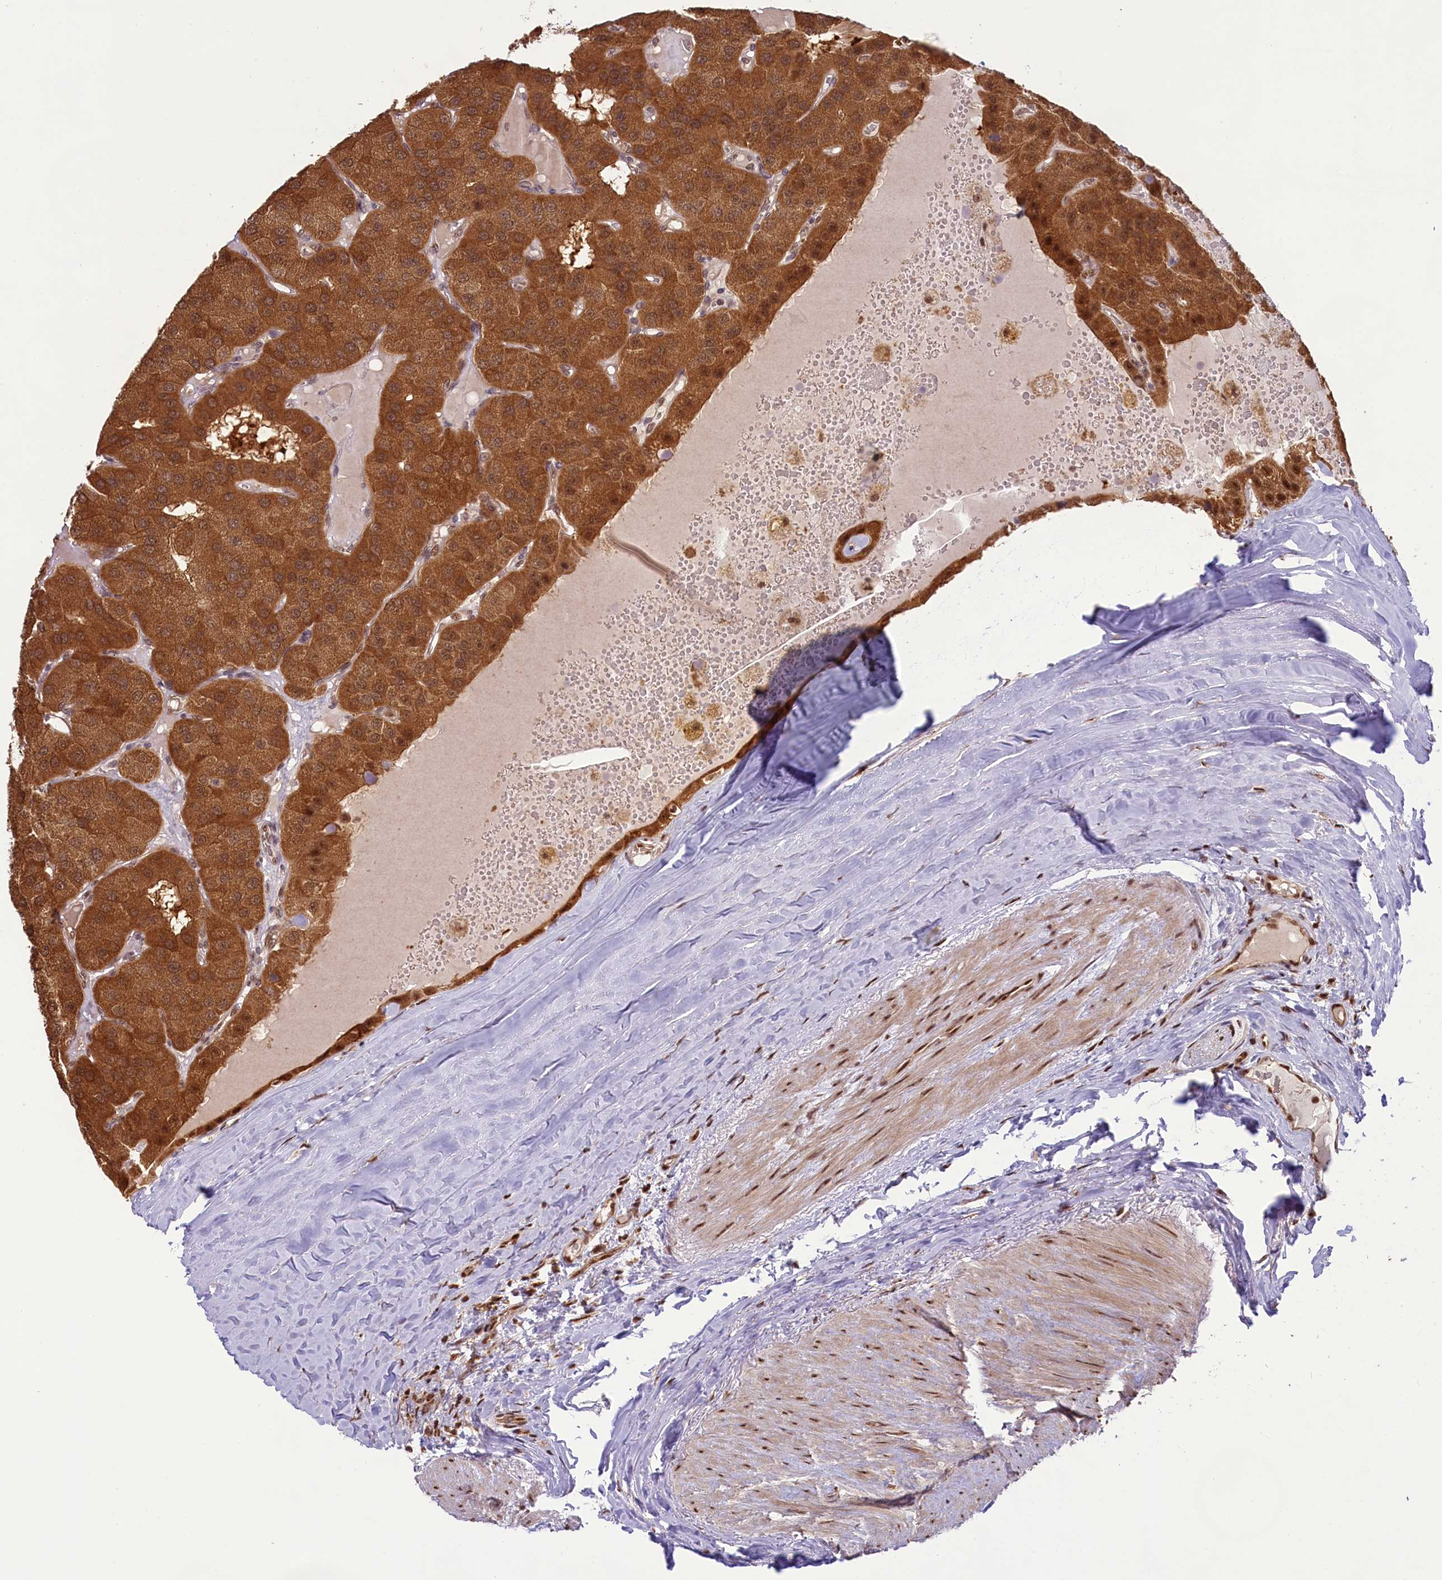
{"staining": {"intensity": "moderate", "quantity": ">75%", "location": "cytoplasmic/membranous,nuclear"}, "tissue": "parathyroid gland", "cell_type": "Glandular cells", "image_type": "normal", "snomed": [{"axis": "morphology", "description": "Normal tissue, NOS"}, {"axis": "morphology", "description": "Adenoma, NOS"}, {"axis": "topography", "description": "Parathyroid gland"}], "caption": "An image of parathyroid gland stained for a protein exhibits moderate cytoplasmic/membranous,nuclear brown staining in glandular cells. The protein is stained brown, and the nuclei are stained in blue (DAB IHC with brightfield microscopy, high magnification).", "gene": "CARD8", "patient": {"sex": "female", "age": 86}}